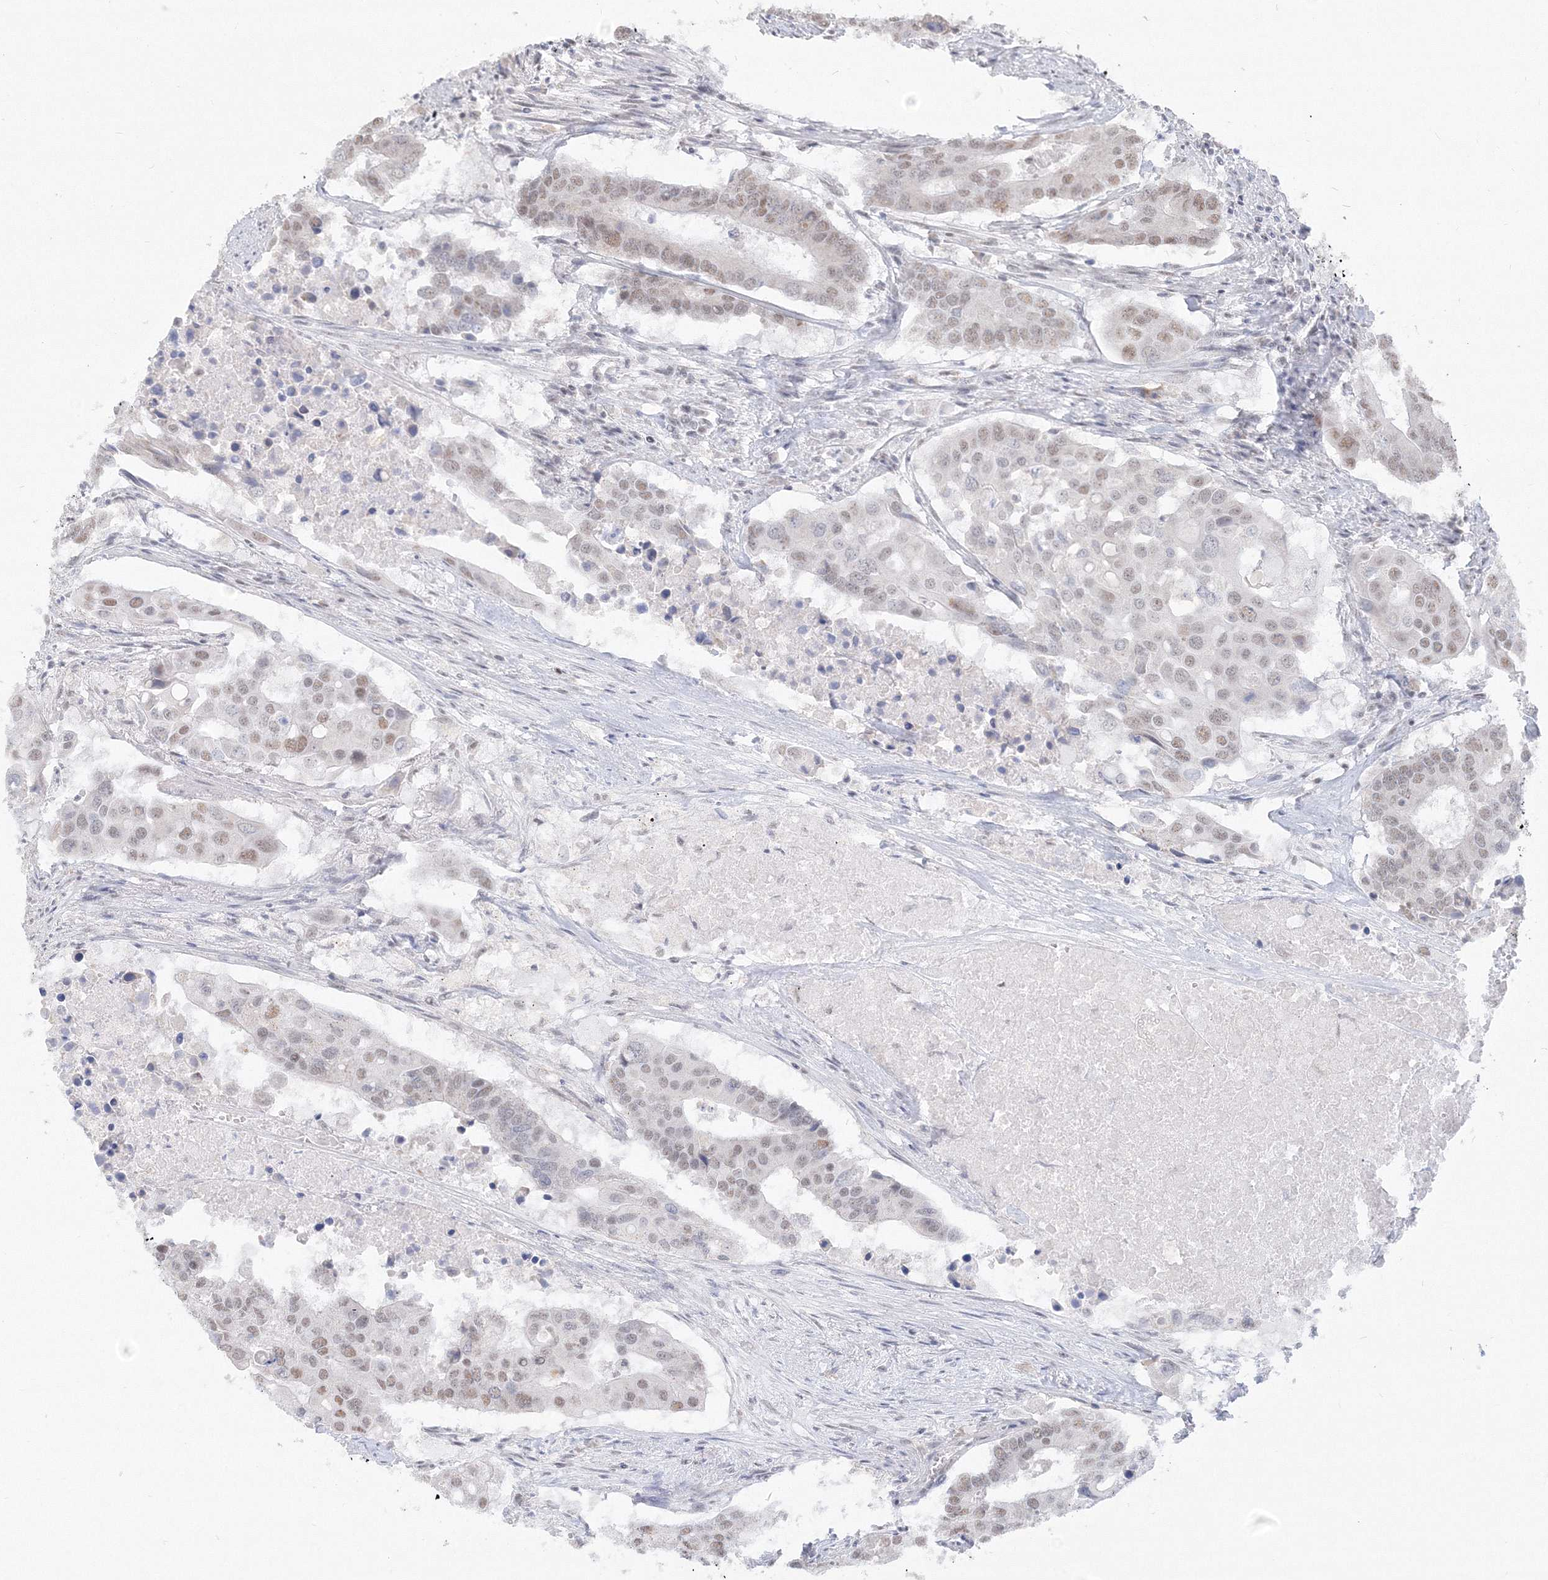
{"staining": {"intensity": "weak", "quantity": "25%-75%", "location": "nuclear"}, "tissue": "colorectal cancer", "cell_type": "Tumor cells", "image_type": "cancer", "snomed": [{"axis": "morphology", "description": "Adenocarcinoma, NOS"}, {"axis": "topography", "description": "Colon"}], "caption": "IHC (DAB (3,3'-diaminobenzidine)) staining of adenocarcinoma (colorectal) displays weak nuclear protein staining in about 25%-75% of tumor cells. (DAB (3,3'-diaminobenzidine) IHC with brightfield microscopy, high magnification).", "gene": "PPP4R2", "patient": {"sex": "male", "age": 77}}